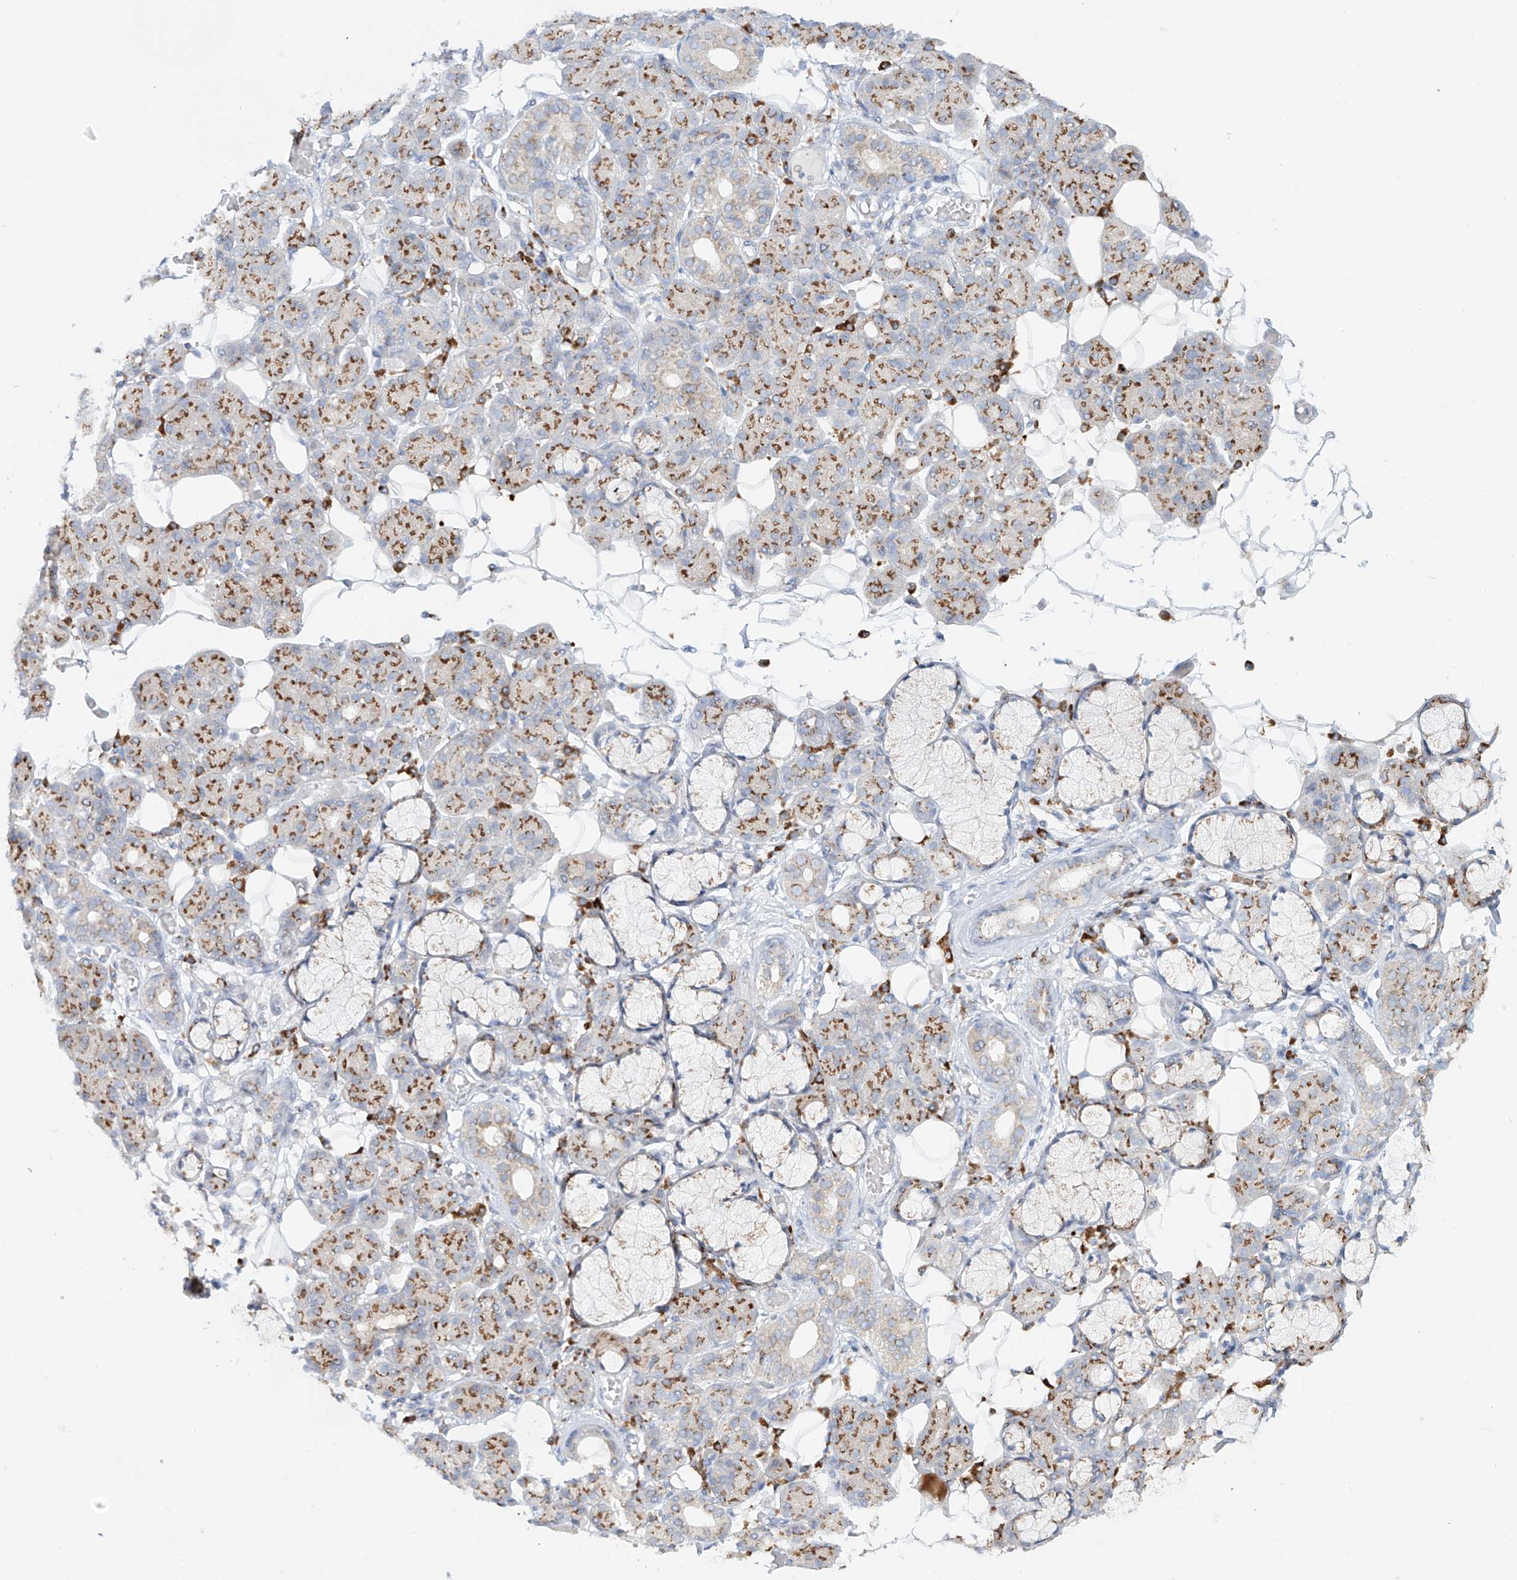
{"staining": {"intensity": "moderate", "quantity": ">75%", "location": "cytoplasmic/membranous"}, "tissue": "salivary gland", "cell_type": "Glandular cells", "image_type": "normal", "snomed": [{"axis": "morphology", "description": "Normal tissue, NOS"}, {"axis": "topography", "description": "Salivary gland"}], "caption": "High-power microscopy captured an immunohistochemistry histopathology image of normal salivary gland, revealing moderate cytoplasmic/membranous expression in approximately >75% of glandular cells.", "gene": "BSDC1", "patient": {"sex": "male", "age": 63}}